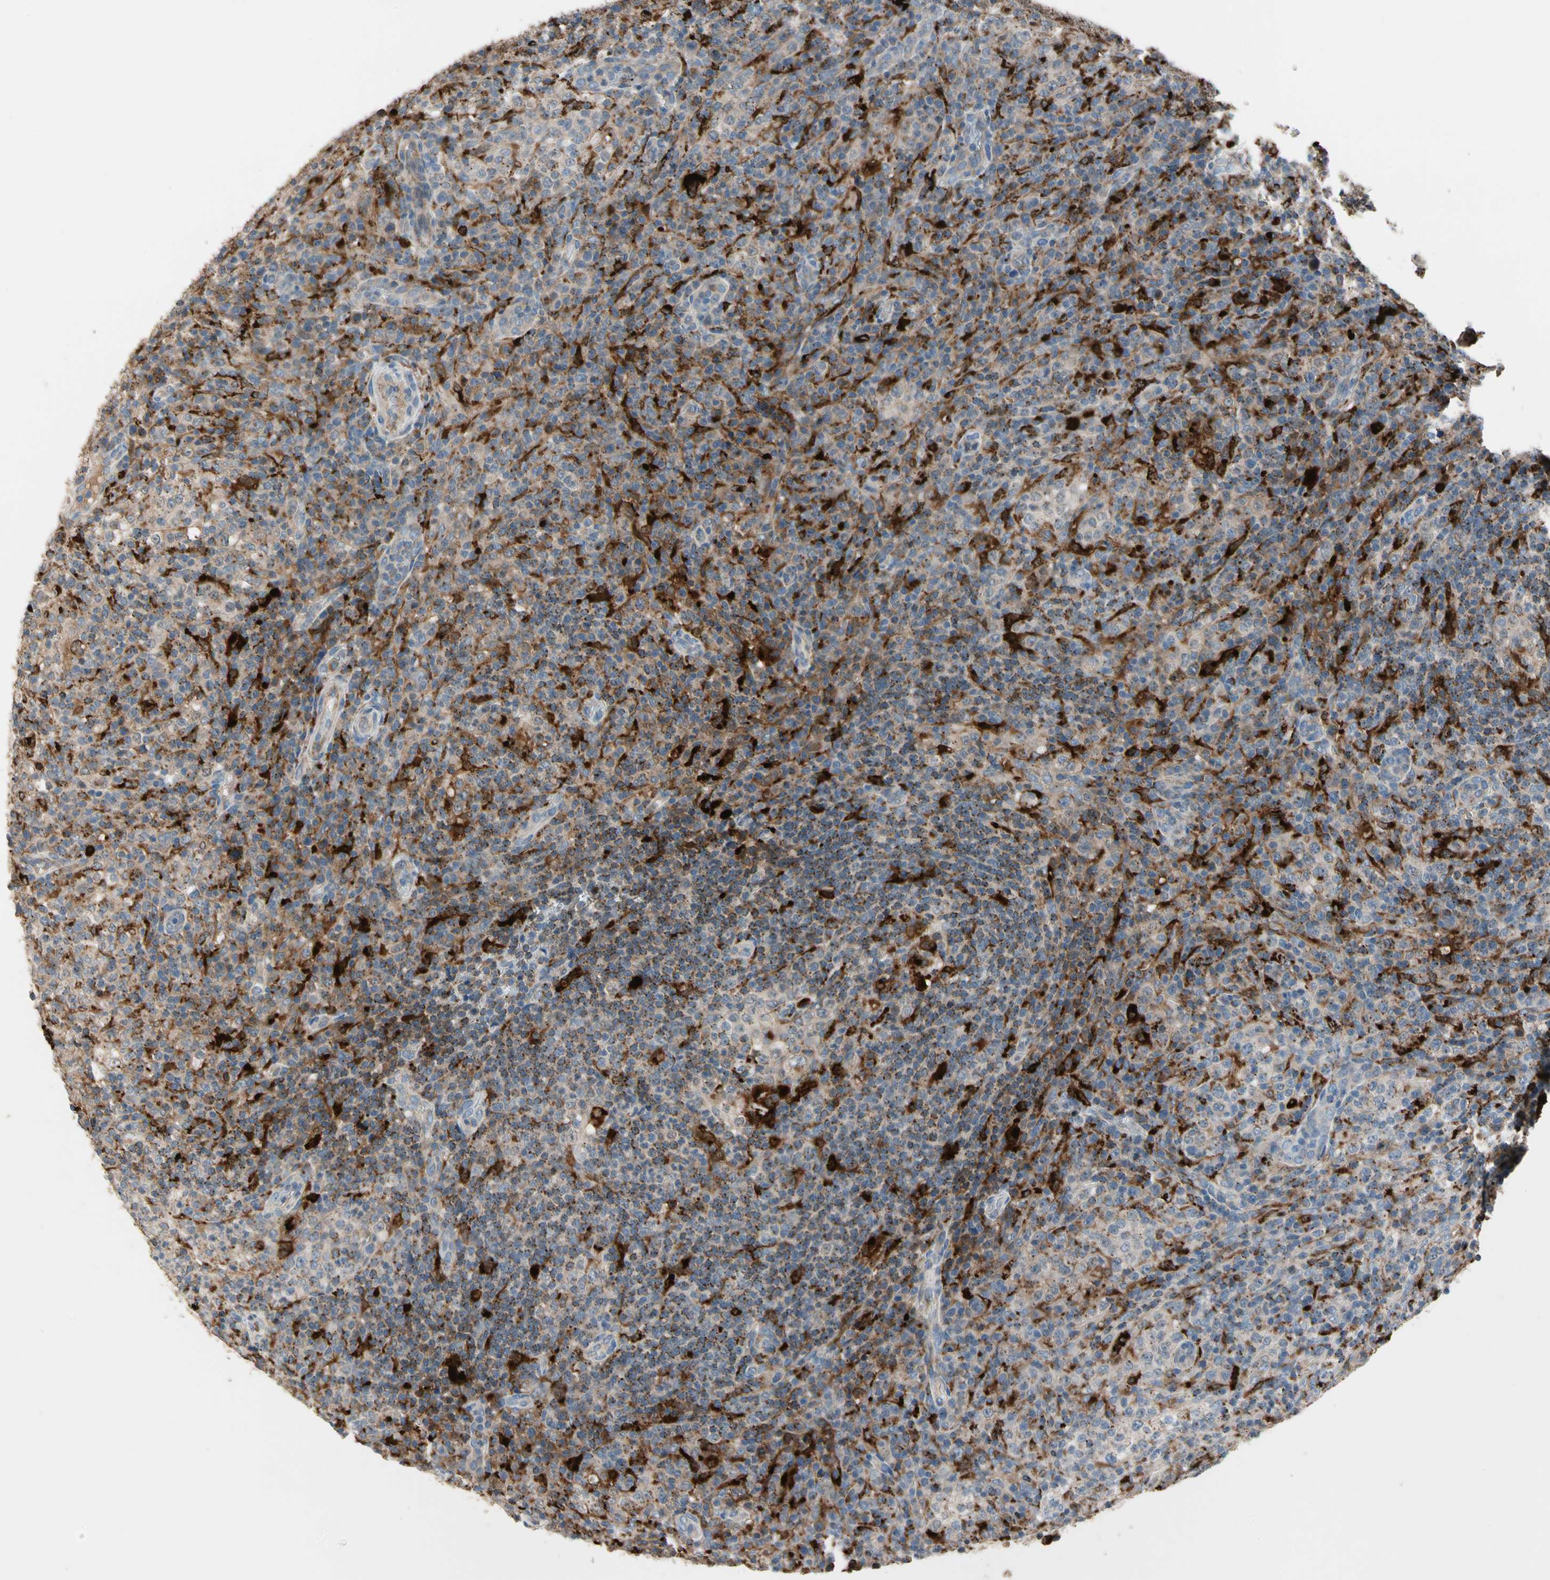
{"staining": {"intensity": "strong", "quantity": "<25%", "location": "cytoplasmic/membranous"}, "tissue": "lymphoma", "cell_type": "Tumor cells", "image_type": "cancer", "snomed": [{"axis": "morphology", "description": "Malignant lymphoma, non-Hodgkin's type, High grade"}, {"axis": "topography", "description": "Lymph node"}], "caption": "Immunohistochemical staining of human high-grade malignant lymphoma, non-Hodgkin's type demonstrates strong cytoplasmic/membranous protein expression in about <25% of tumor cells.", "gene": "GM2A", "patient": {"sex": "female", "age": 76}}